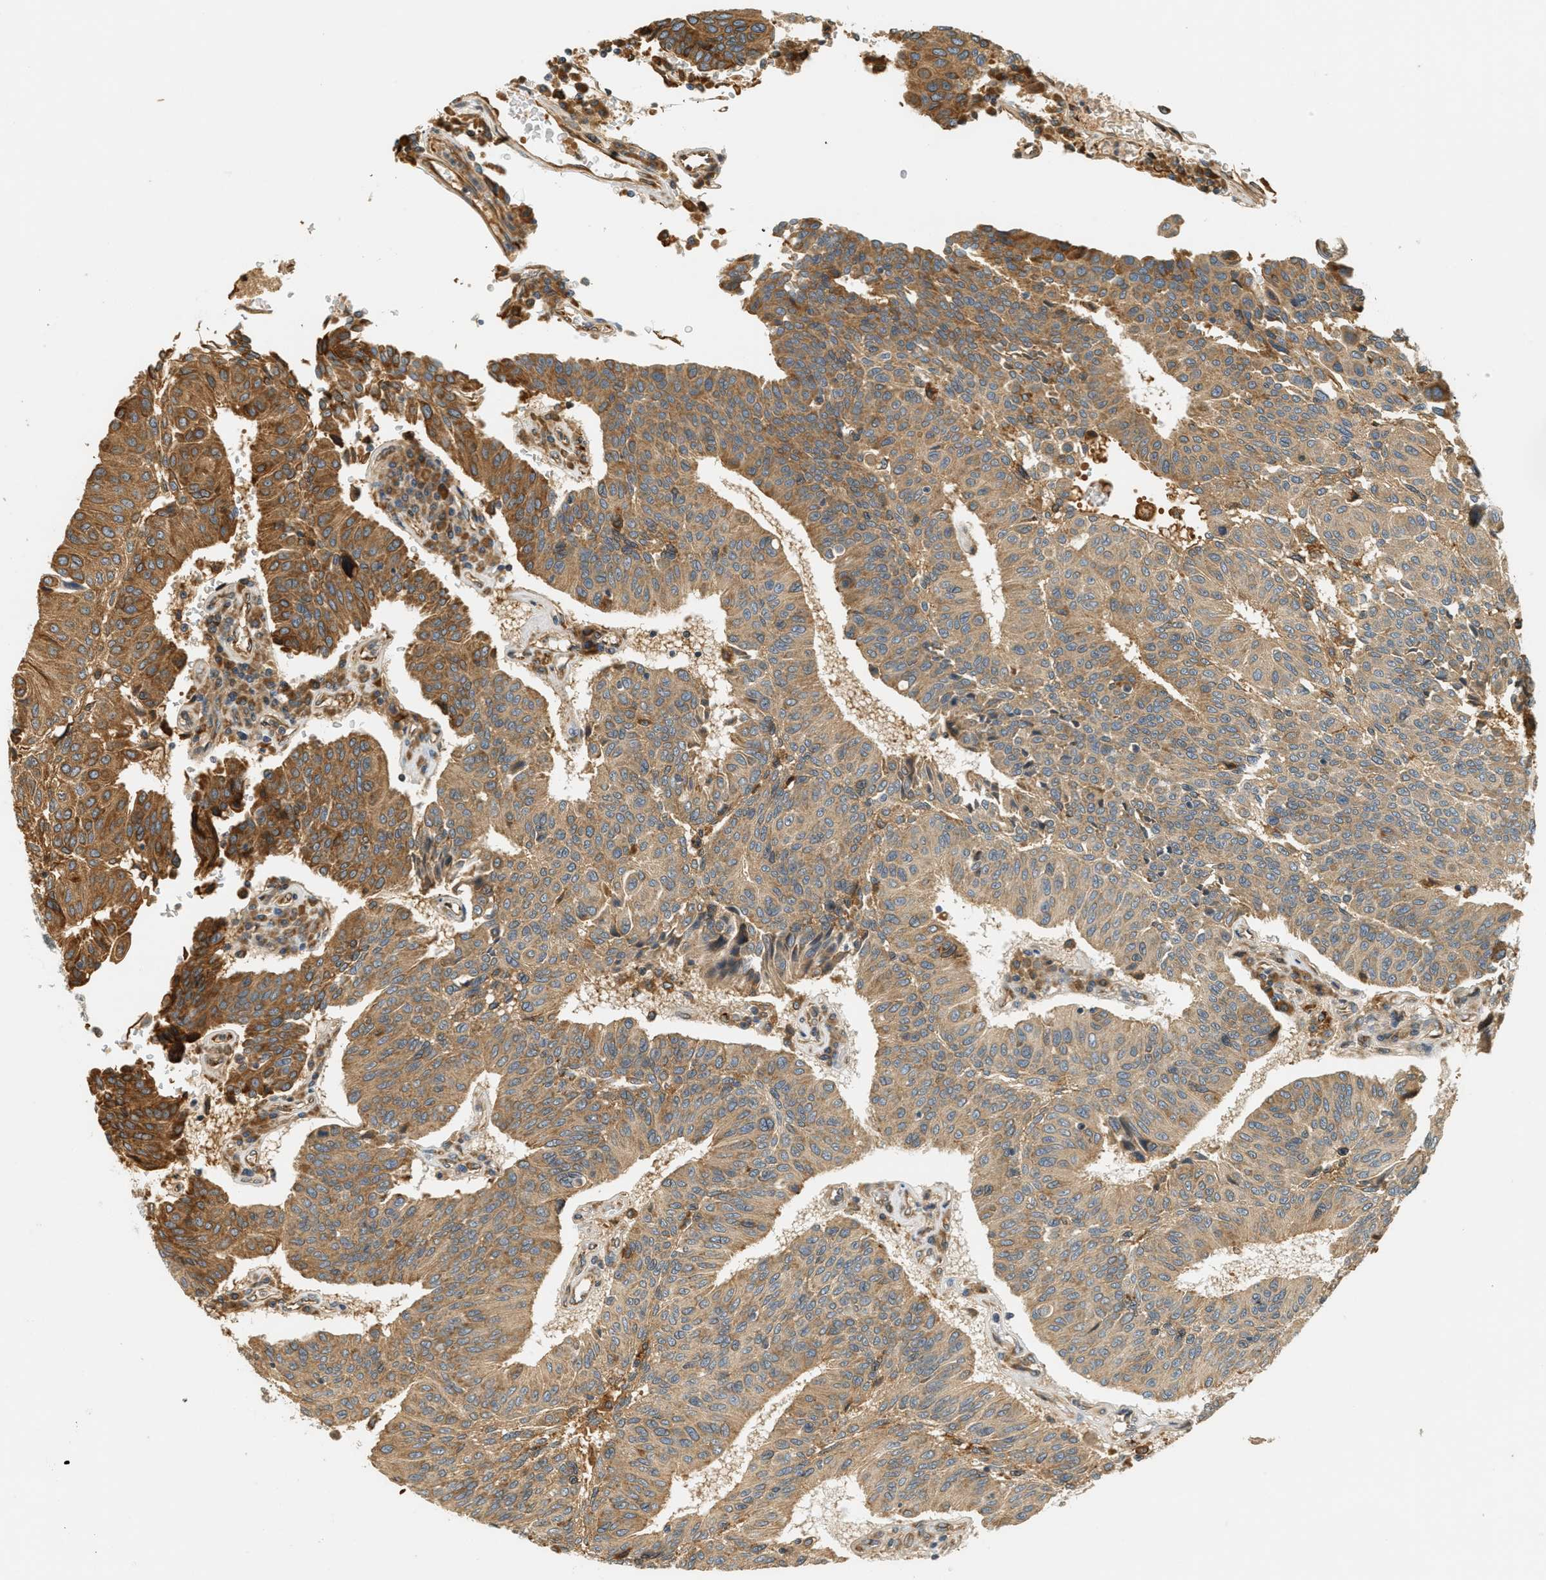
{"staining": {"intensity": "moderate", "quantity": ">75%", "location": "cytoplasmic/membranous"}, "tissue": "urothelial cancer", "cell_type": "Tumor cells", "image_type": "cancer", "snomed": [{"axis": "morphology", "description": "Urothelial carcinoma, High grade"}, {"axis": "topography", "description": "Urinary bladder"}], "caption": "Immunohistochemistry photomicrograph of human urothelial cancer stained for a protein (brown), which shows medium levels of moderate cytoplasmic/membranous staining in about >75% of tumor cells.", "gene": "PDK1", "patient": {"sex": "male", "age": 66}}